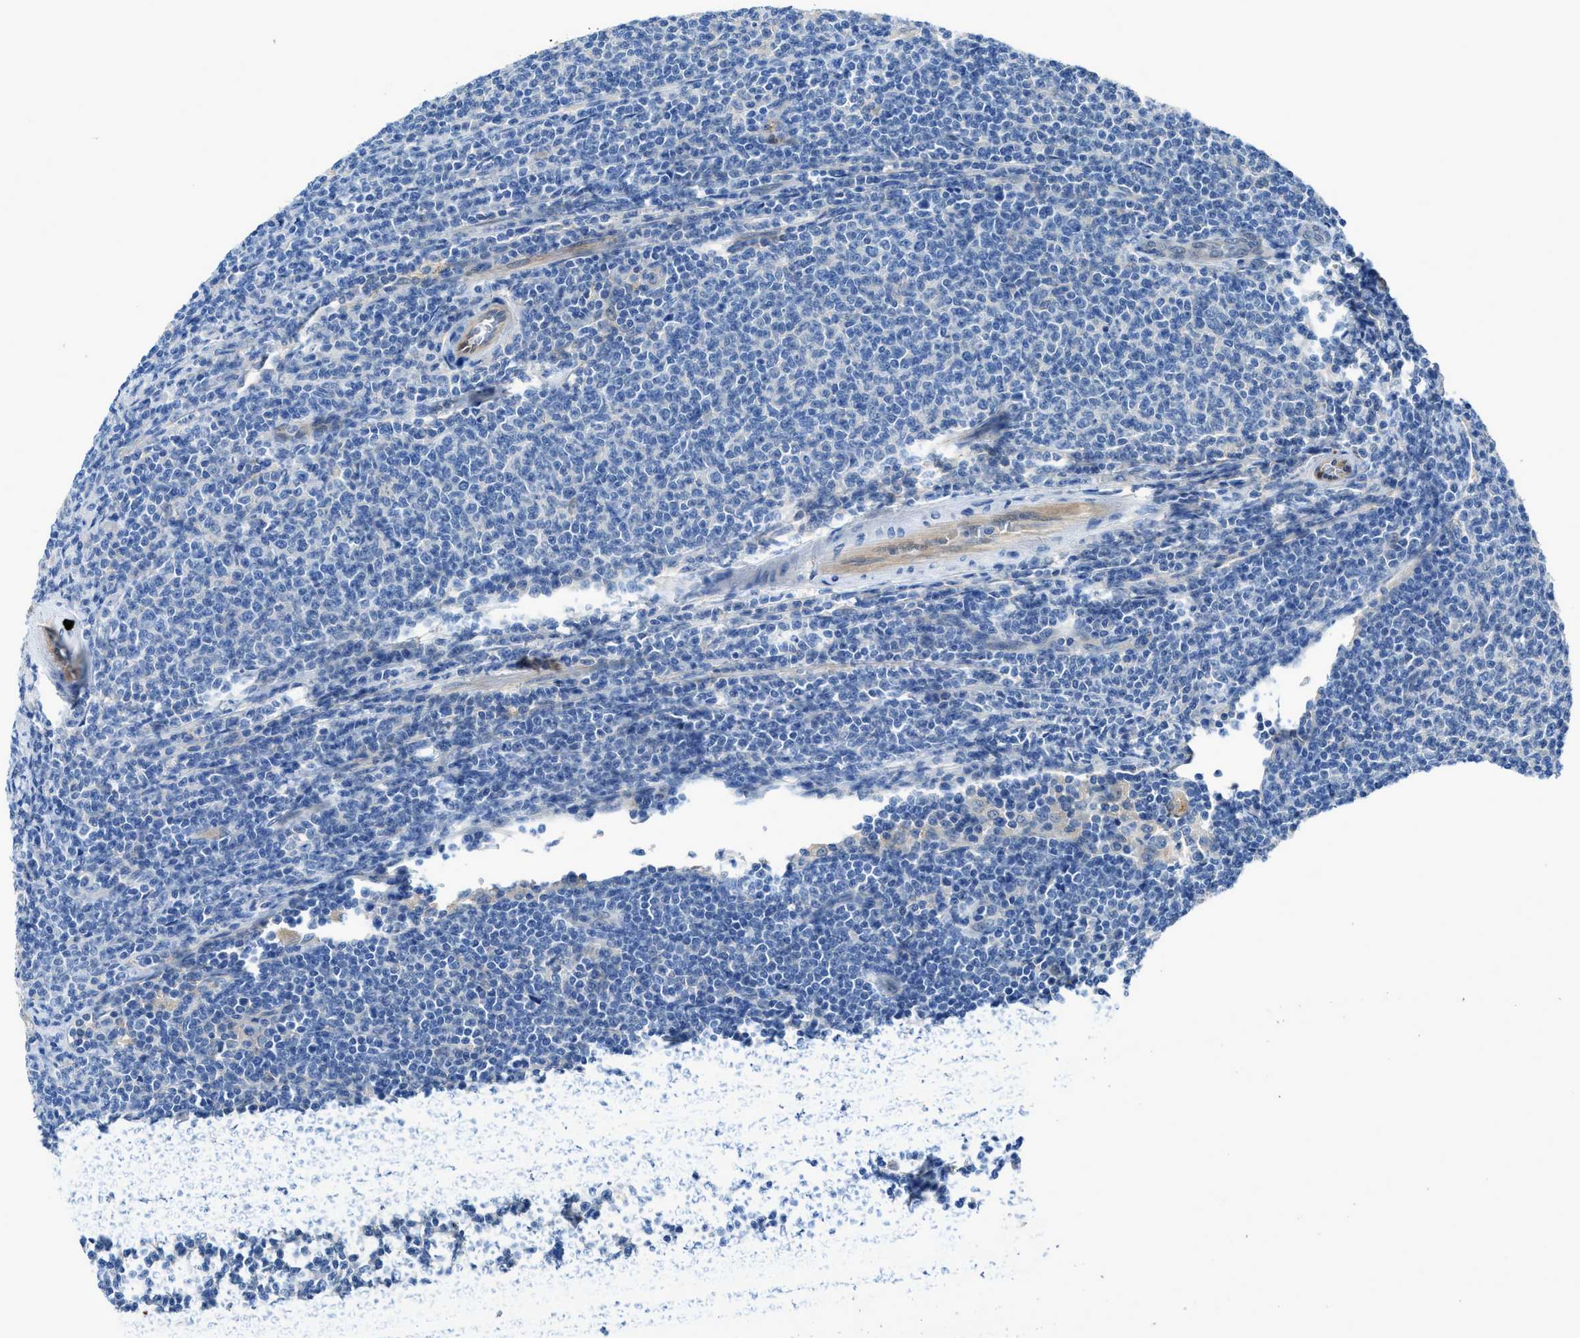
{"staining": {"intensity": "negative", "quantity": "none", "location": "none"}, "tissue": "lymphoma", "cell_type": "Tumor cells", "image_type": "cancer", "snomed": [{"axis": "morphology", "description": "Malignant lymphoma, non-Hodgkin's type, Low grade"}, {"axis": "topography", "description": "Lymph node"}], "caption": "An image of lymphoma stained for a protein reveals no brown staining in tumor cells.", "gene": "PTGFRN", "patient": {"sex": "male", "age": 66}}